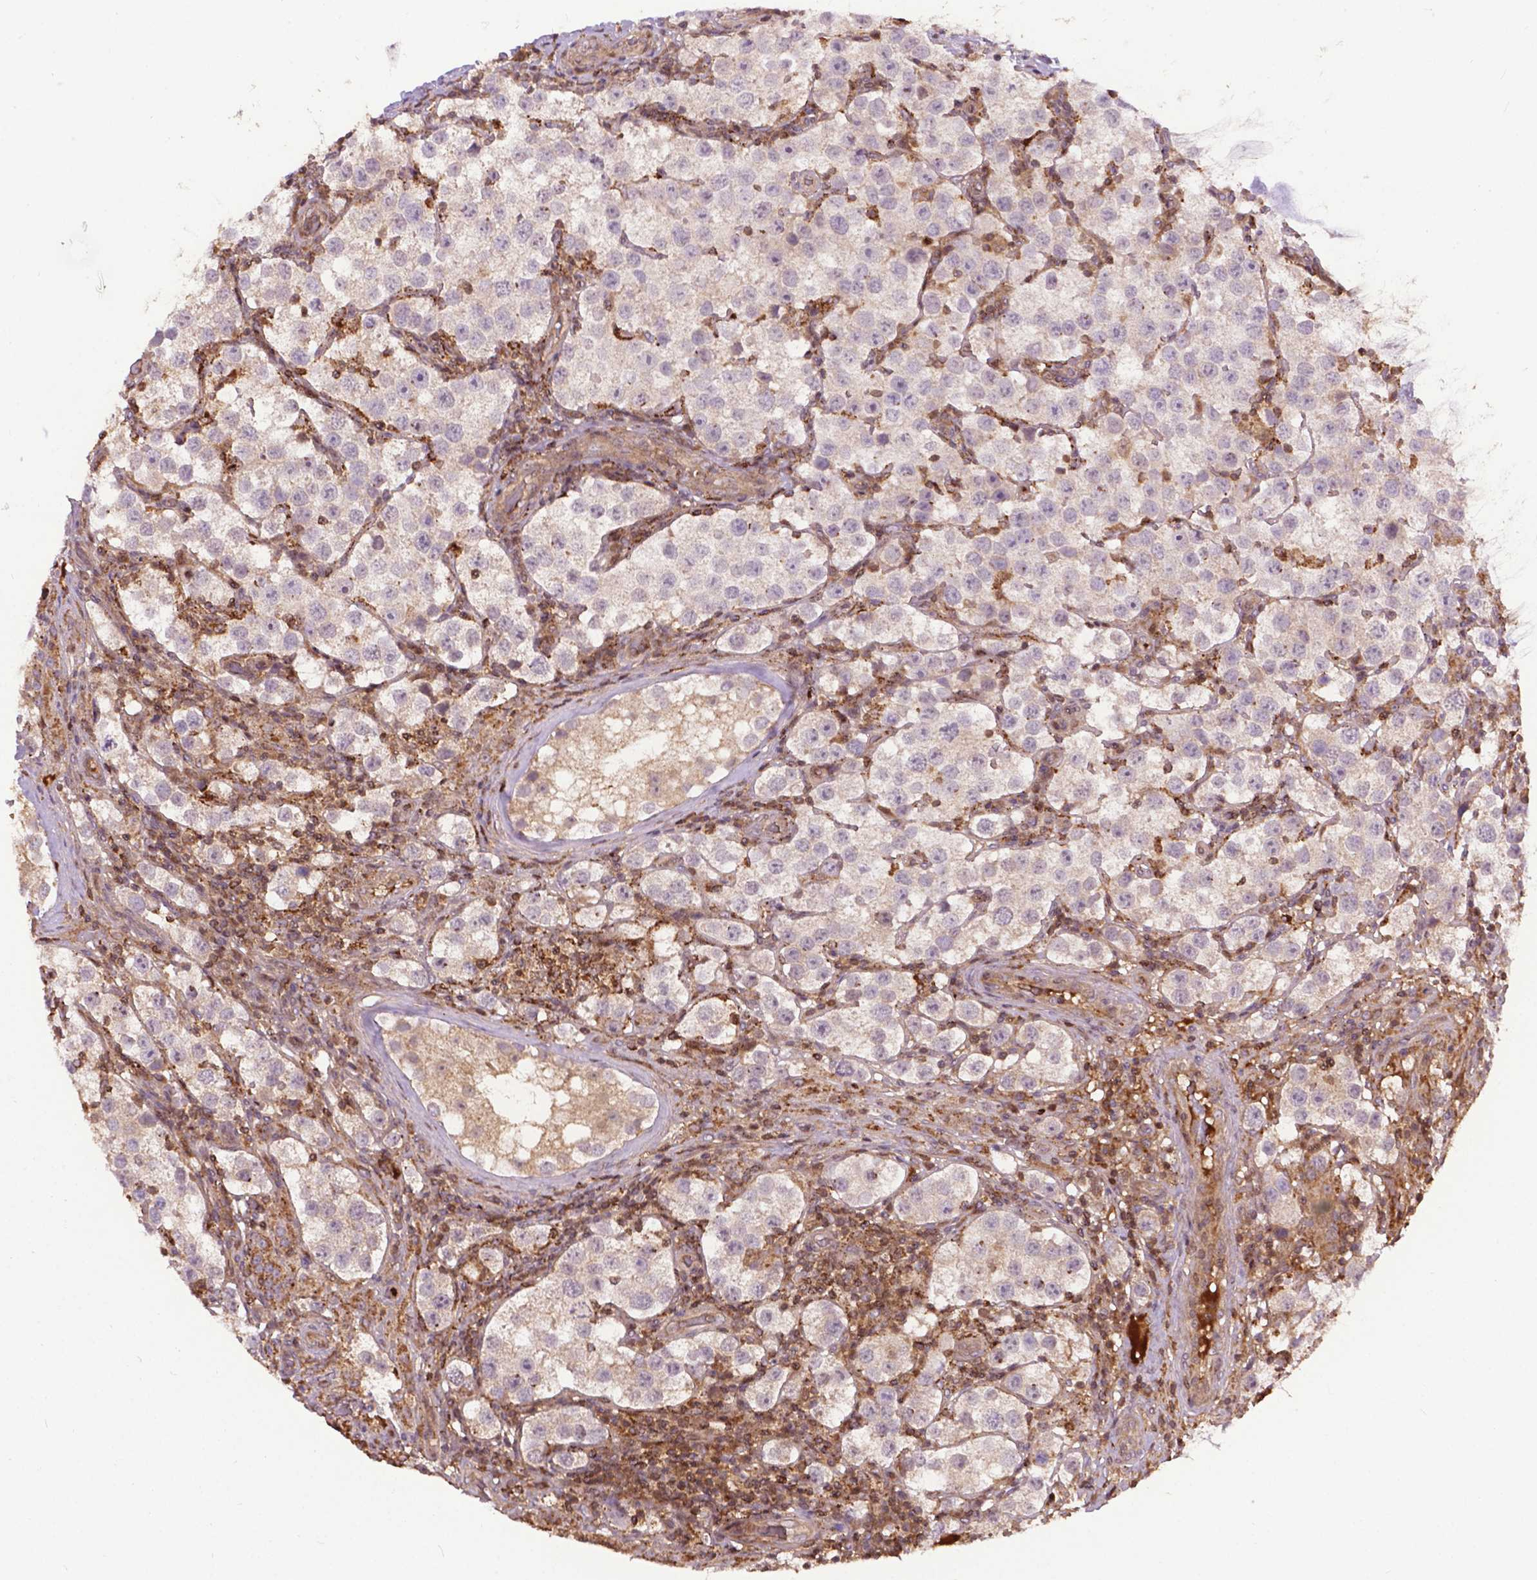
{"staining": {"intensity": "weak", "quantity": ">75%", "location": "cytoplasmic/membranous"}, "tissue": "testis cancer", "cell_type": "Tumor cells", "image_type": "cancer", "snomed": [{"axis": "morphology", "description": "Seminoma, NOS"}, {"axis": "topography", "description": "Testis"}], "caption": "This is an image of immunohistochemistry staining of seminoma (testis), which shows weak staining in the cytoplasmic/membranous of tumor cells.", "gene": "CHMP4A", "patient": {"sex": "male", "age": 37}}